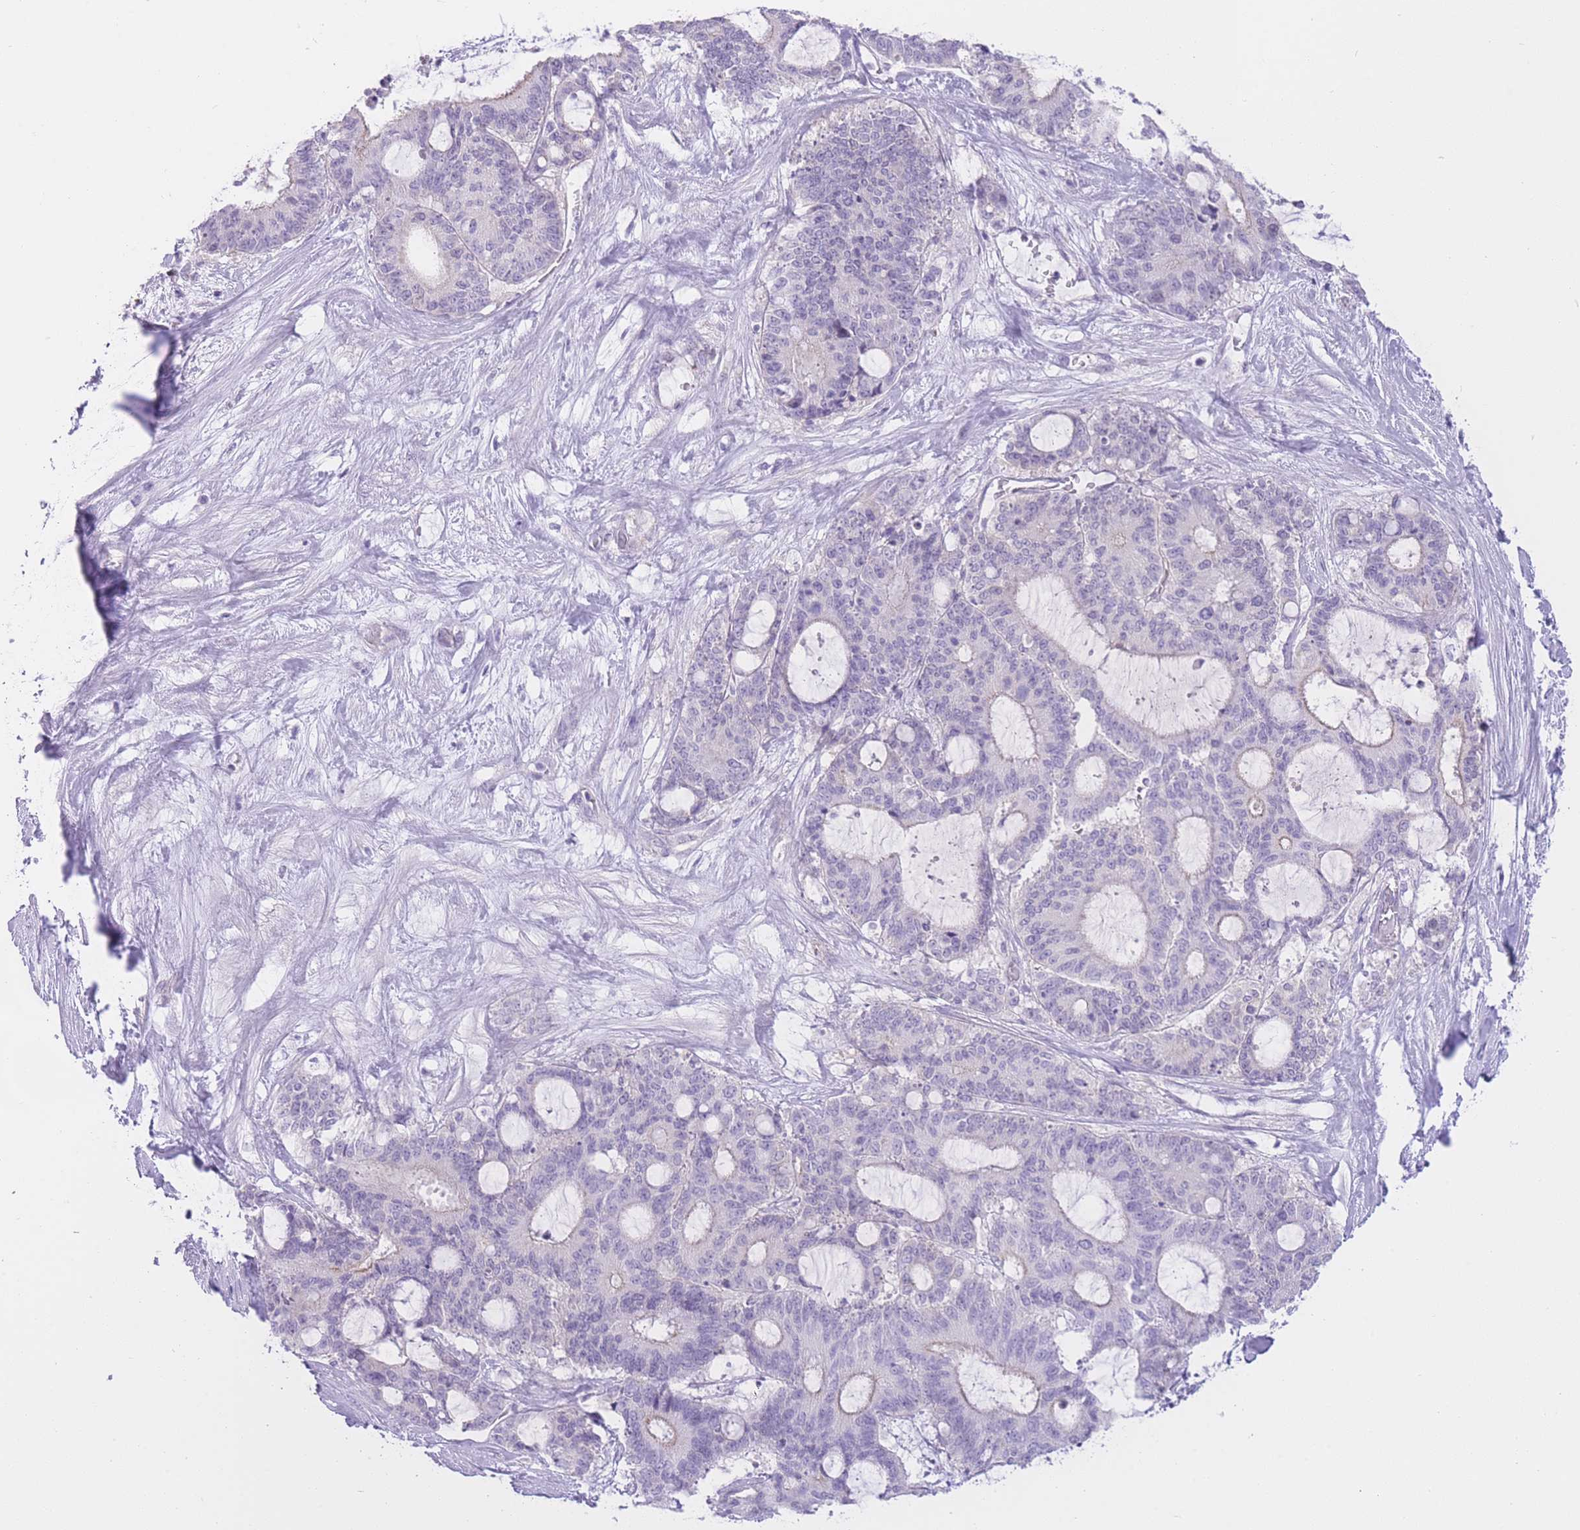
{"staining": {"intensity": "negative", "quantity": "none", "location": "none"}, "tissue": "liver cancer", "cell_type": "Tumor cells", "image_type": "cancer", "snomed": [{"axis": "morphology", "description": "Normal tissue, NOS"}, {"axis": "morphology", "description": "Cholangiocarcinoma"}, {"axis": "topography", "description": "Liver"}, {"axis": "topography", "description": "Peripheral nerve tissue"}], "caption": "IHC photomicrograph of neoplastic tissue: human liver cancer (cholangiocarcinoma) stained with DAB displays no significant protein expression in tumor cells. The staining is performed using DAB brown chromogen with nuclei counter-stained in using hematoxylin.", "gene": "OR11H12", "patient": {"sex": "female", "age": 73}}